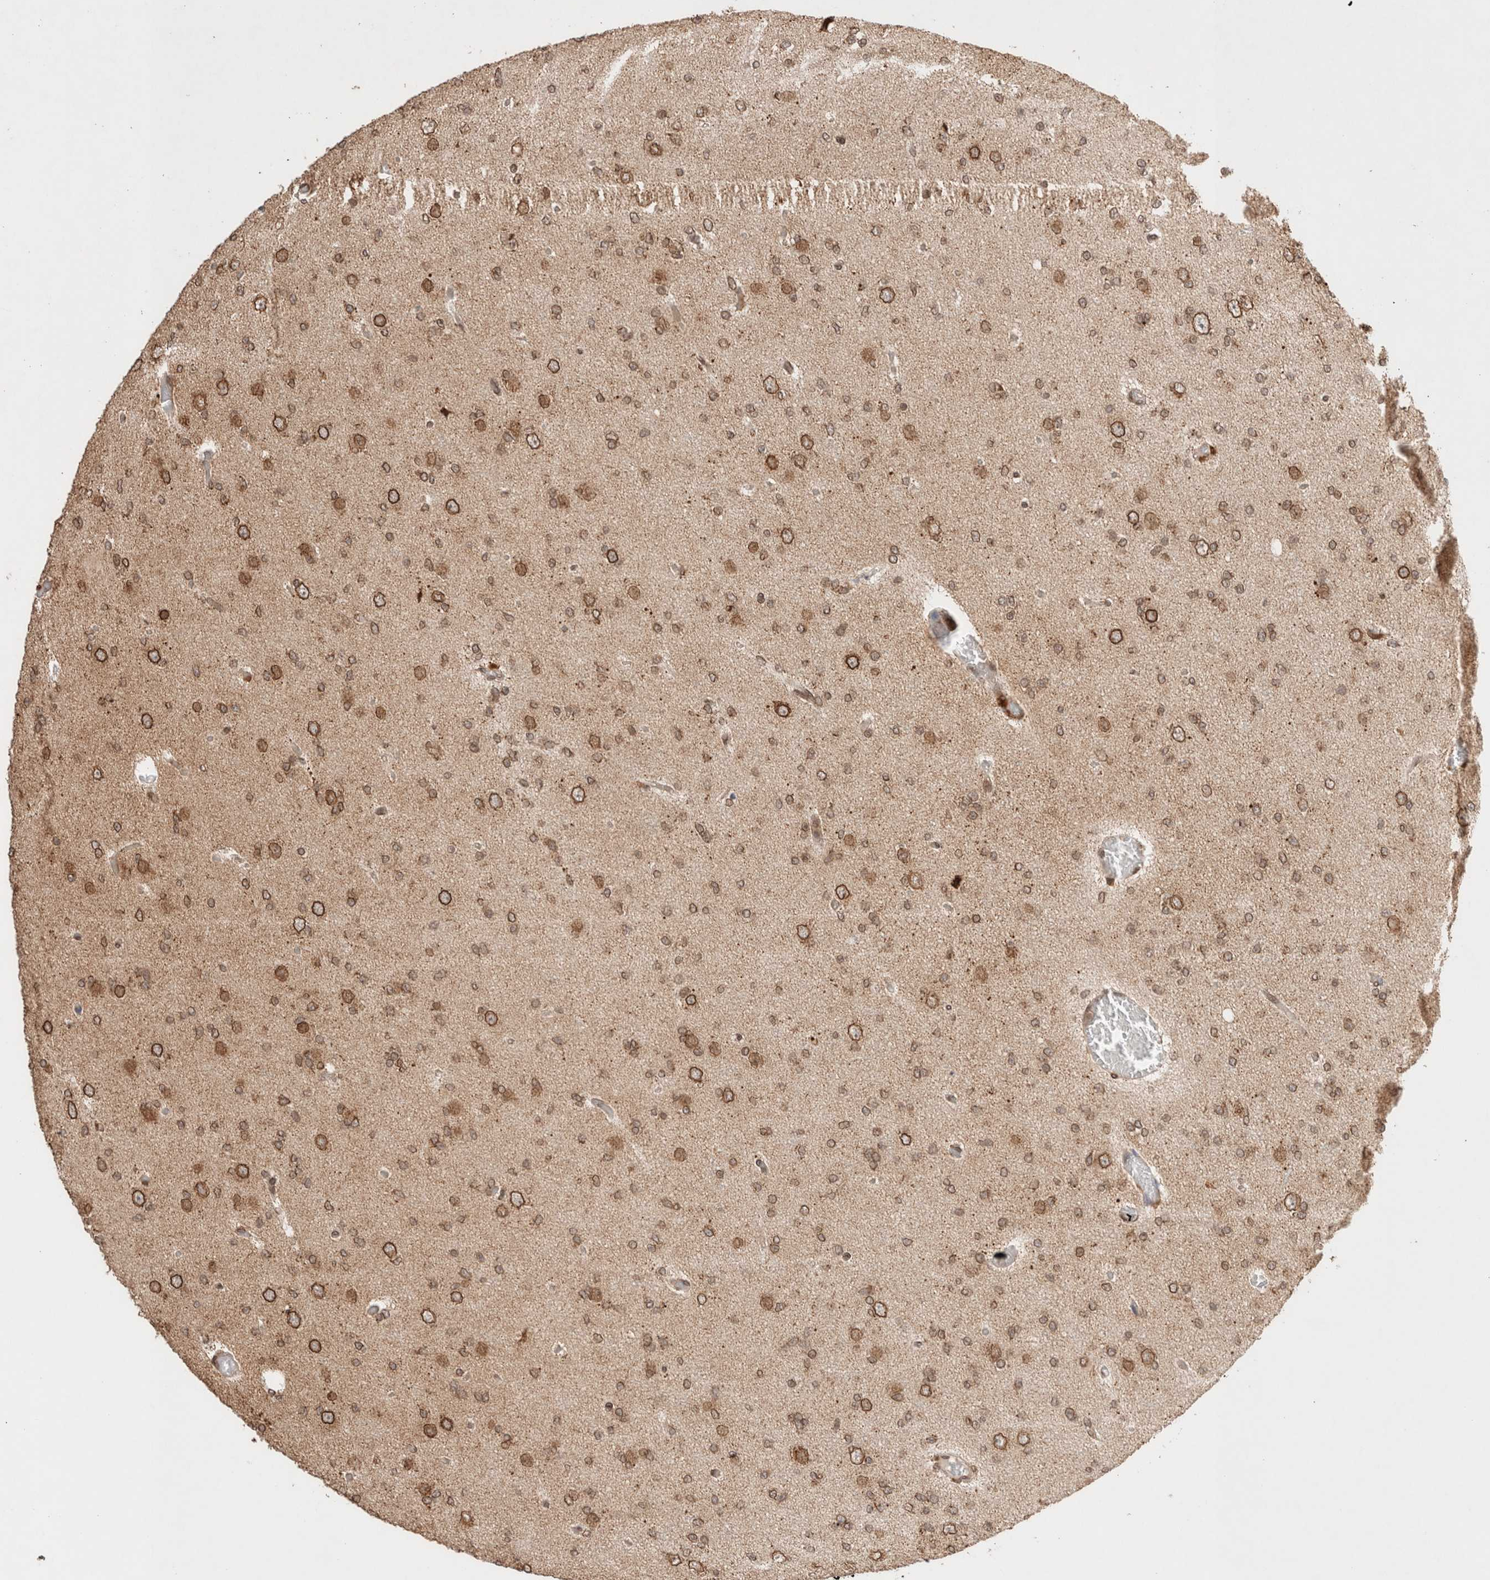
{"staining": {"intensity": "weak", "quantity": ">75%", "location": "cytoplasmic/membranous,nuclear"}, "tissue": "glioma", "cell_type": "Tumor cells", "image_type": "cancer", "snomed": [{"axis": "morphology", "description": "Glioma, malignant, Low grade"}, {"axis": "topography", "description": "Brain"}], "caption": "Glioma was stained to show a protein in brown. There is low levels of weak cytoplasmic/membranous and nuclear staining in about >75% of tumor cells.", "gene": "TPR", "patient": {"sex": "female", "age": 22}}